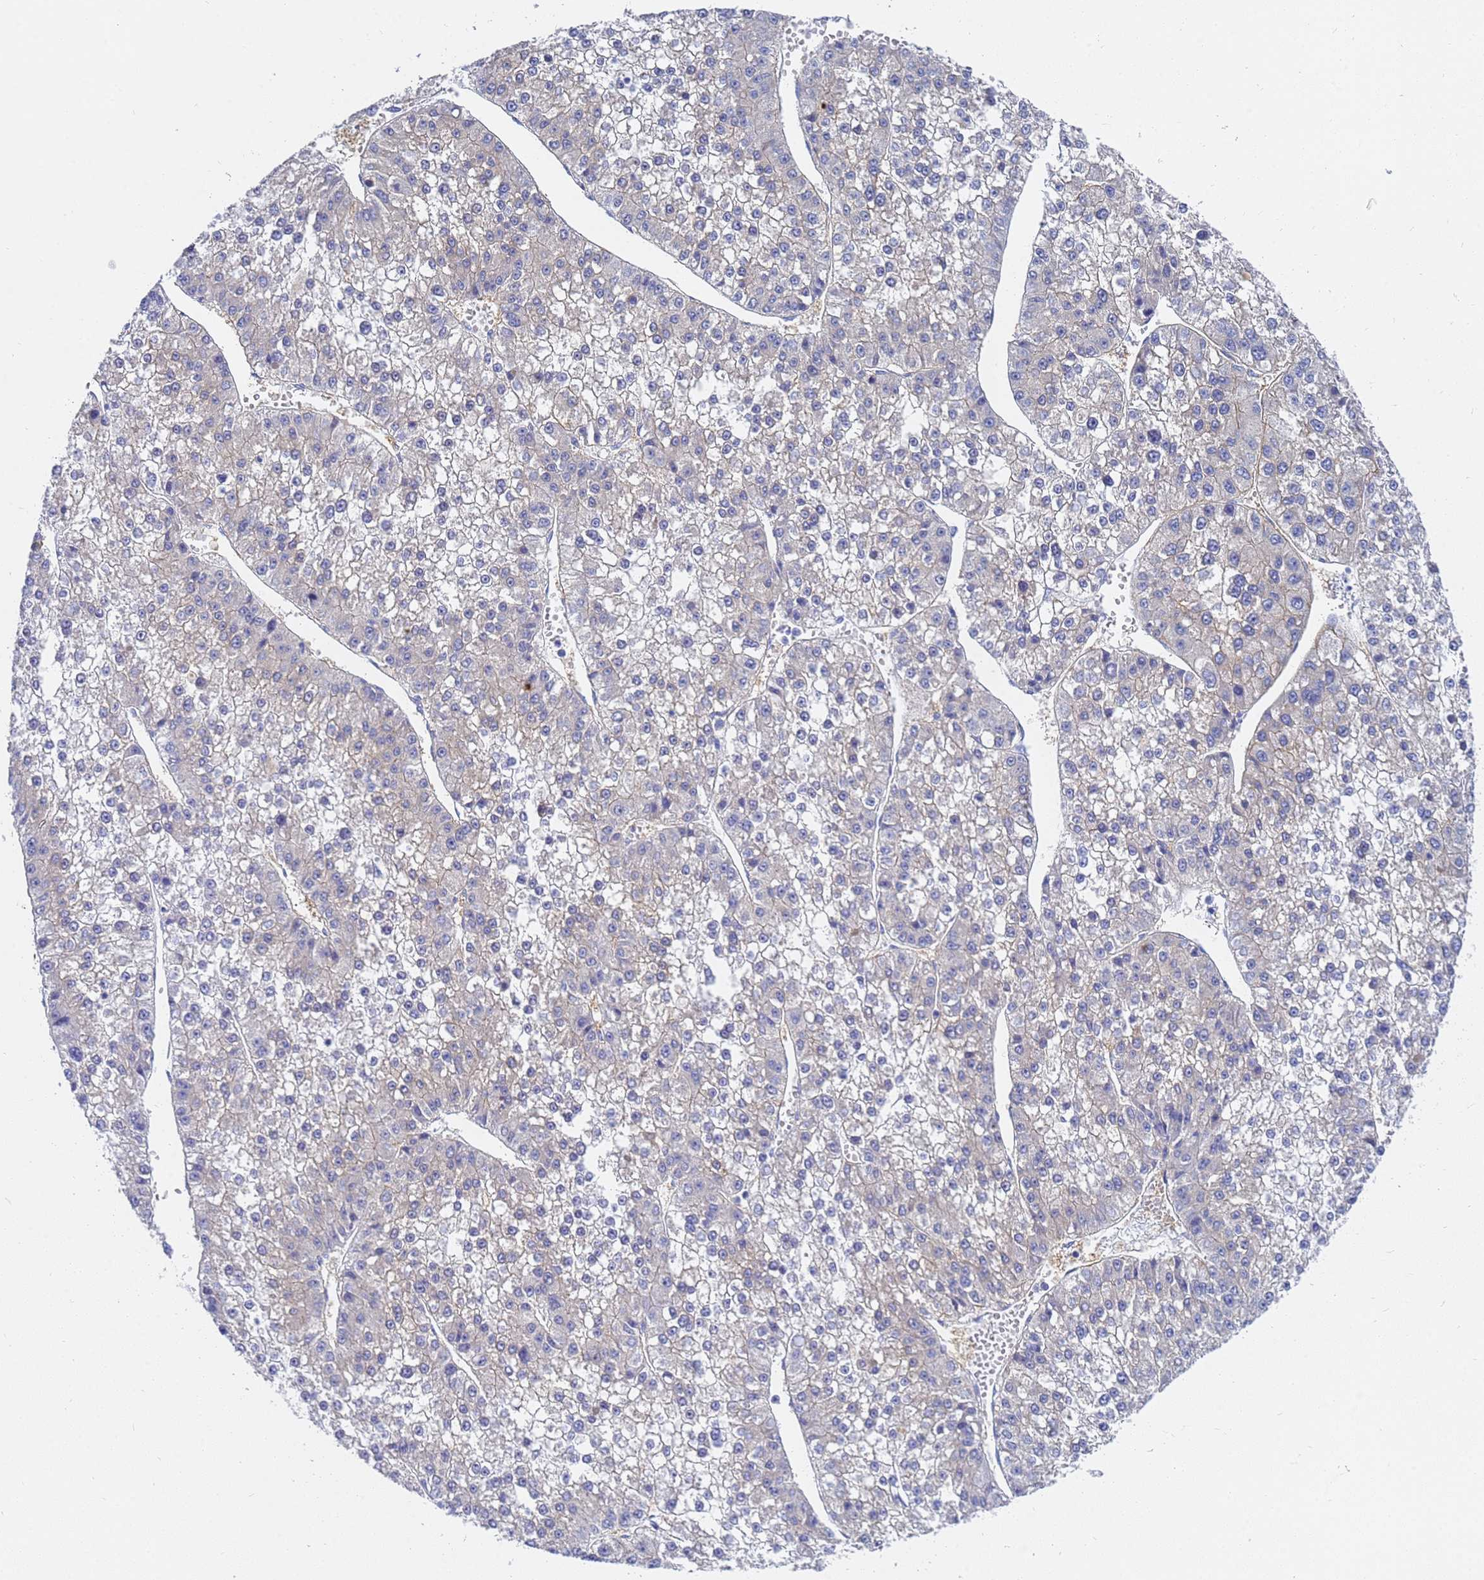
{"staining": {"intensity": "negative", "quantity": "none", "location": "none"}, "tissue": "liver cancer", "cell_type": "Tumor cells", "image_type": "cancer", "snomed": [{"axis": "morphology", "description": "Carcinoma, Hepatocellular, NOS"}, {"axis": "topography", "description": "Liver"}], "caption": "Immunohistochemistry (IHC) of hepatocellular carcinoma (liver) reveals no expression in tumor cells.", "gene": "C2orf72", "patient": {"sex": "female", "age": 73}}